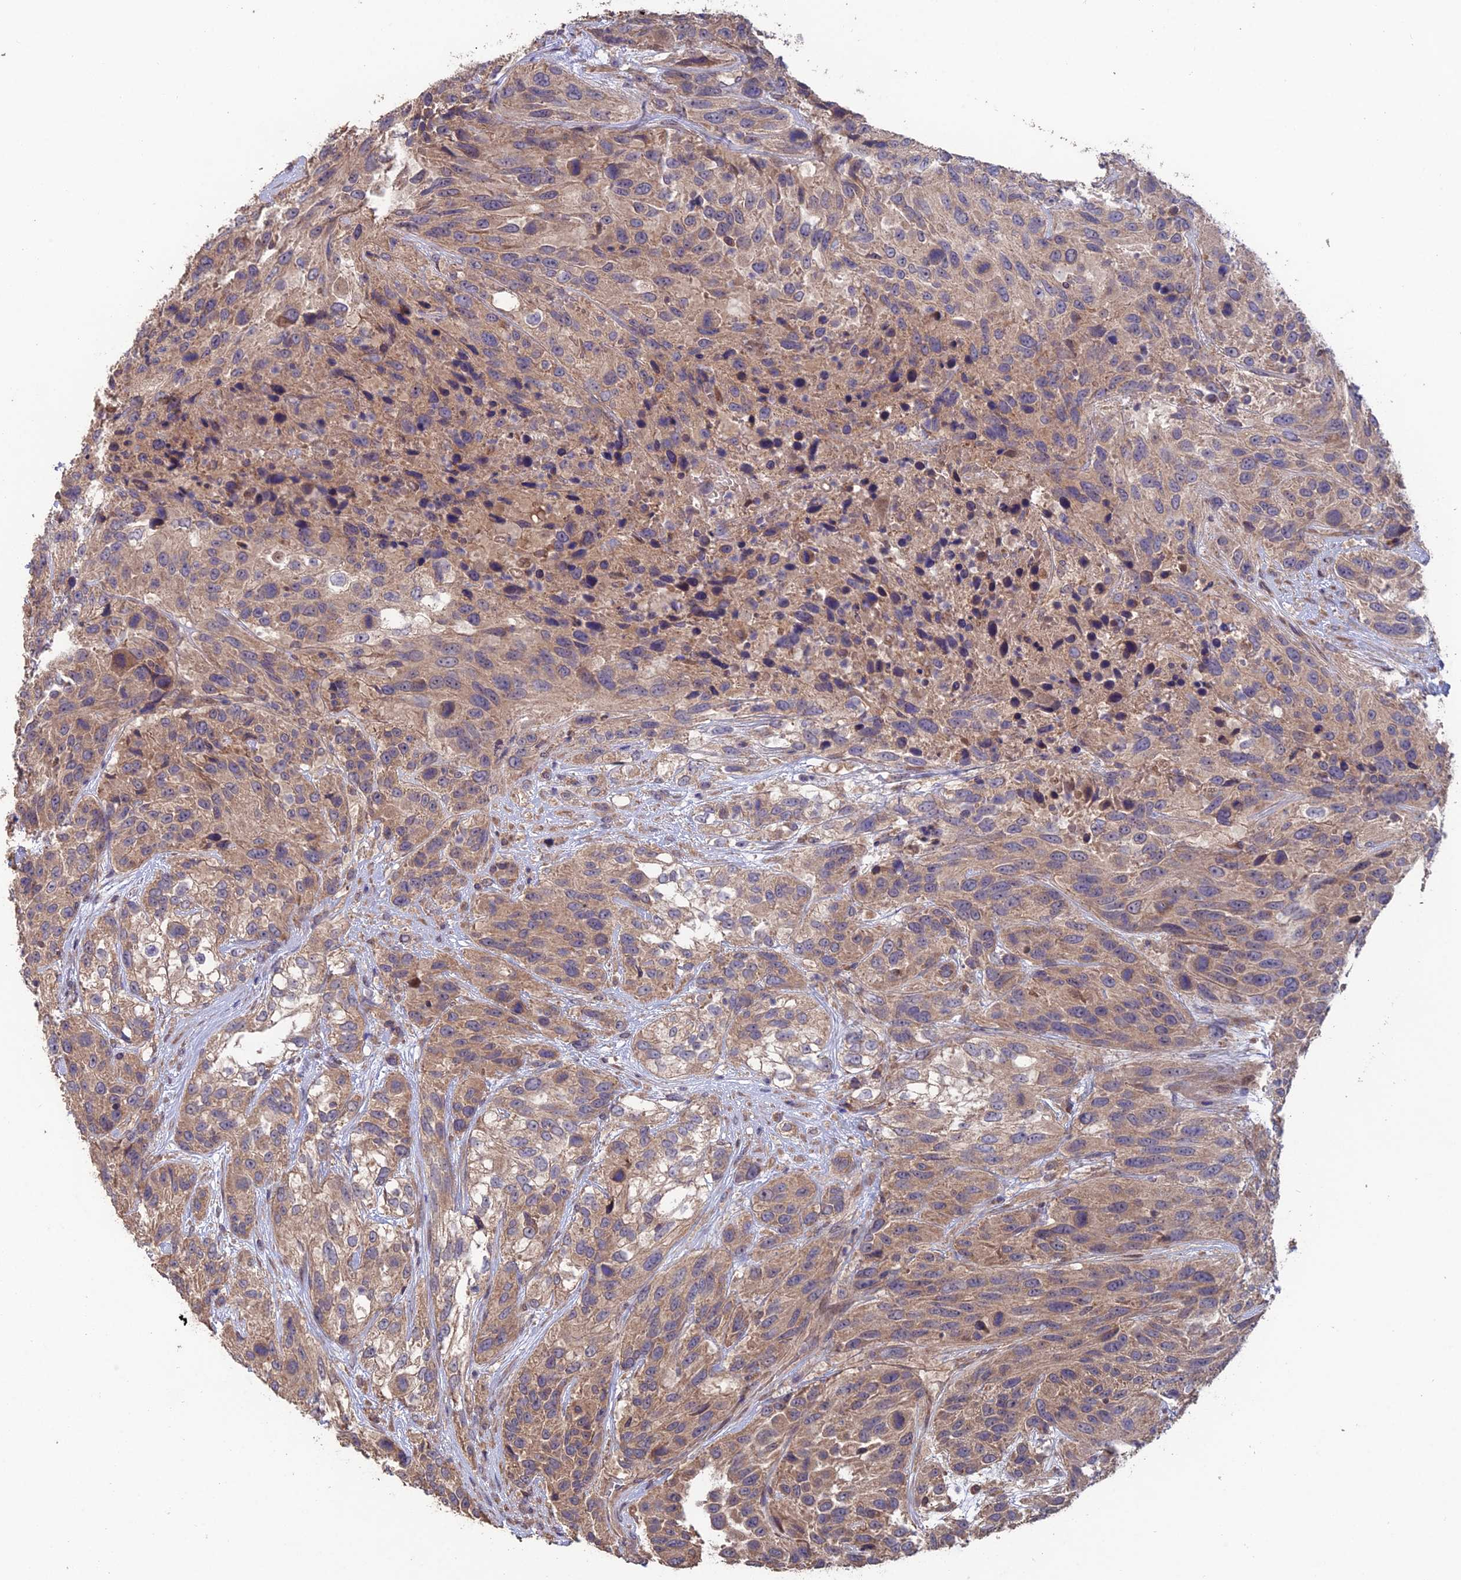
{"staining": {"intensity": "weak", "quantity": ">75%", "location": "cytoplasmic/membranous"}, "tissue": "urothelial cancer", "cell_type": "Tumor cells", "image_type": "cancer", "snomed": [{"axis": "morphology", "description": "Urothelial carcinoma, High grade"}, {"axis": "topography", "description": "Urinary bladder"}], "caption": "High-magnification brightfield microscopy of high-grade urothelial carcinoma stained with DAB (brown) and counterstained with hematoxylin (blue). tumor cells exhibit weak cytoplasmic/membranous positivity is seen in about>75% of cells.", "gene": "SHISA5", "patient": {"sex": "female", "age": 70}}